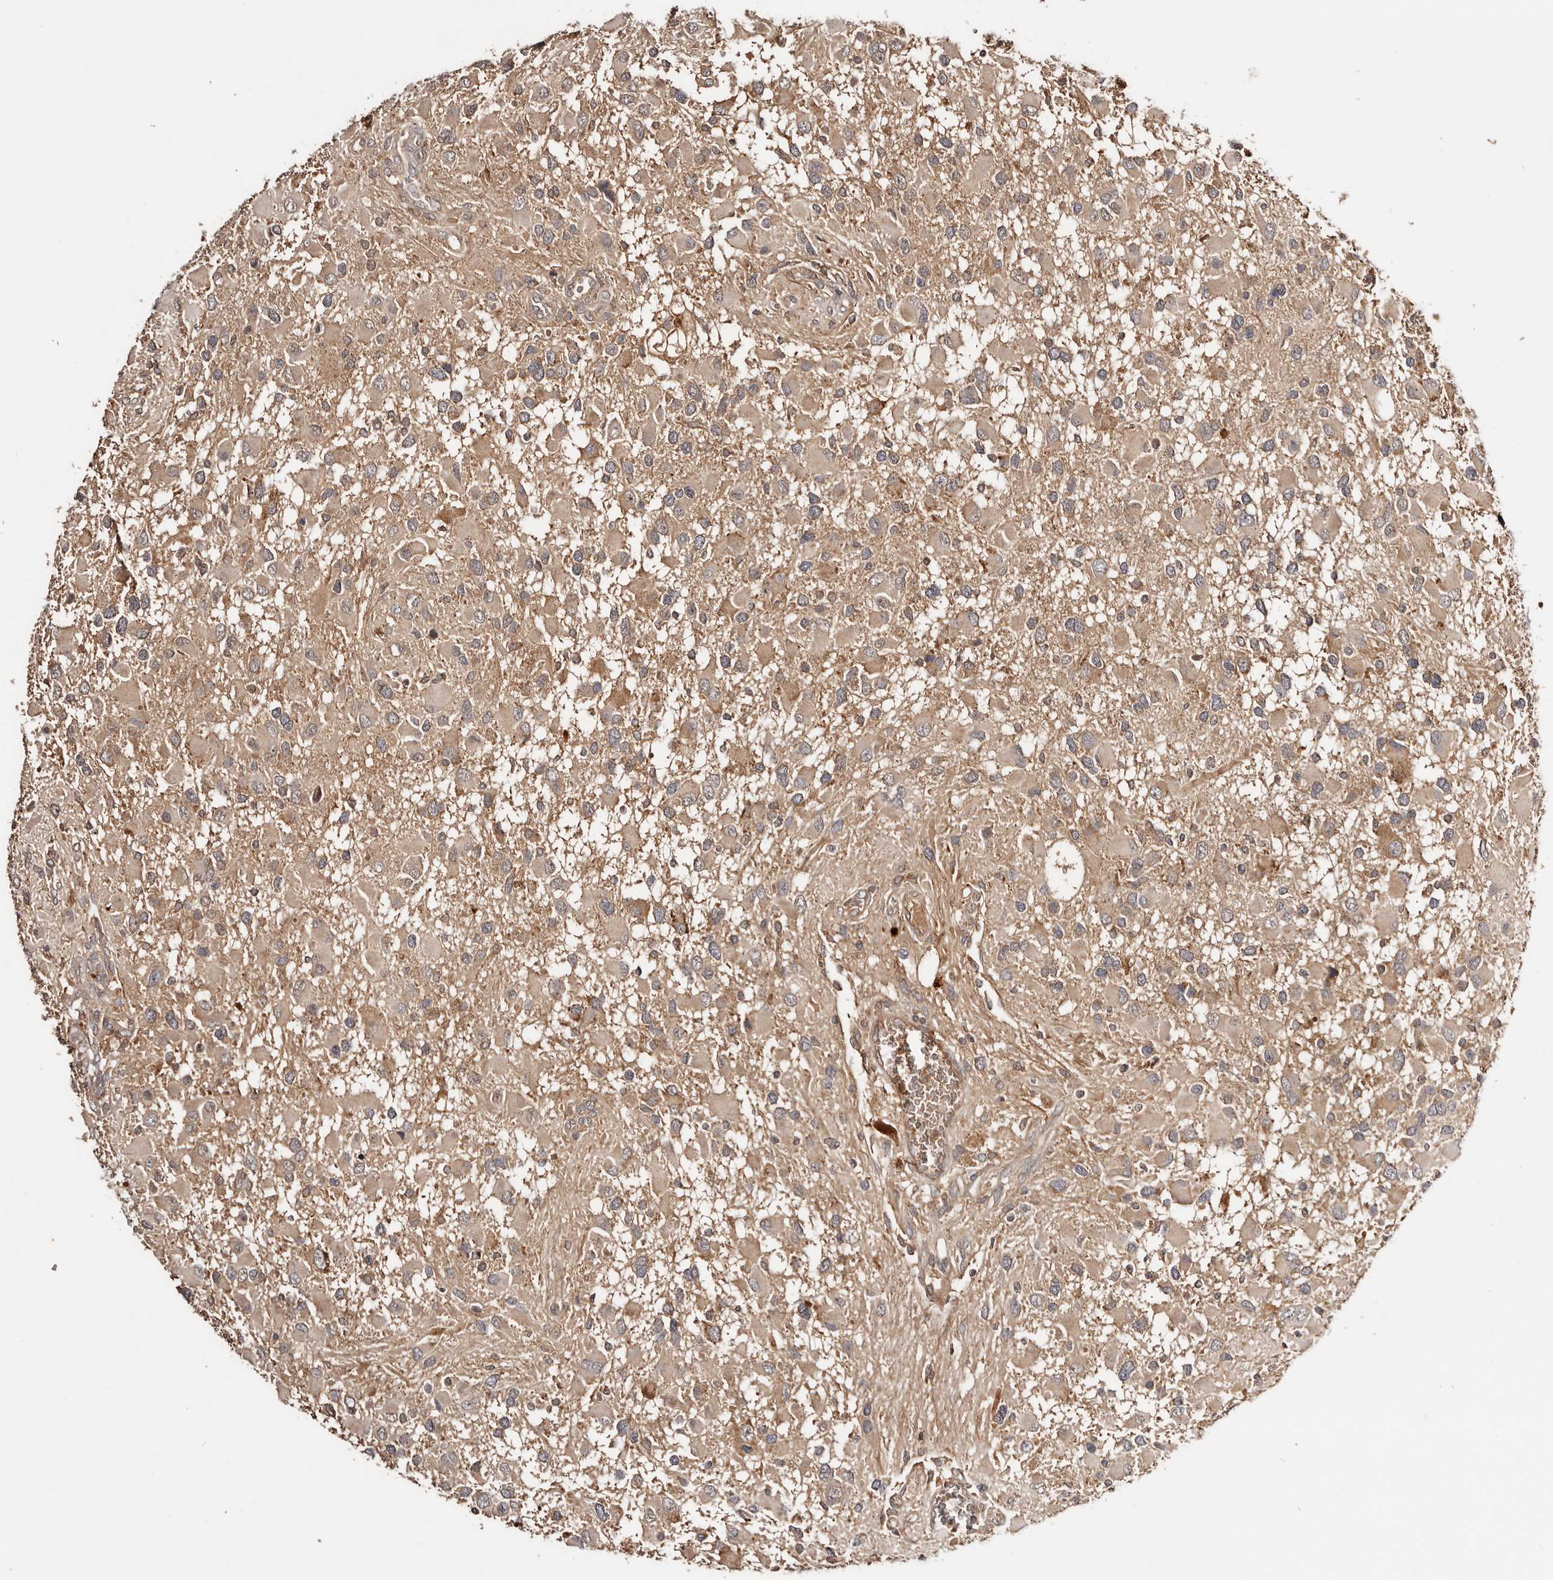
{"staining": {"intensity": "weak", "quantity": ">75%", "location": "cytoplasmic/membranous"}, "tissue": "glioma", "cell_type": "Tumor cells", "image_type": "cancer", "snomed": [{"axis": "morphology", "description": "Glioma, malignant, High grade"}, {"axis": "topography", "description": "Brain"}], "caption": "Tumor cells reveal low levels of weak cytoplasmic/membranous expression in about >75% of cells in malignant high-grade glioma.", "gene": "PKIB", "patient": {"sex": "male", "age": 53}}